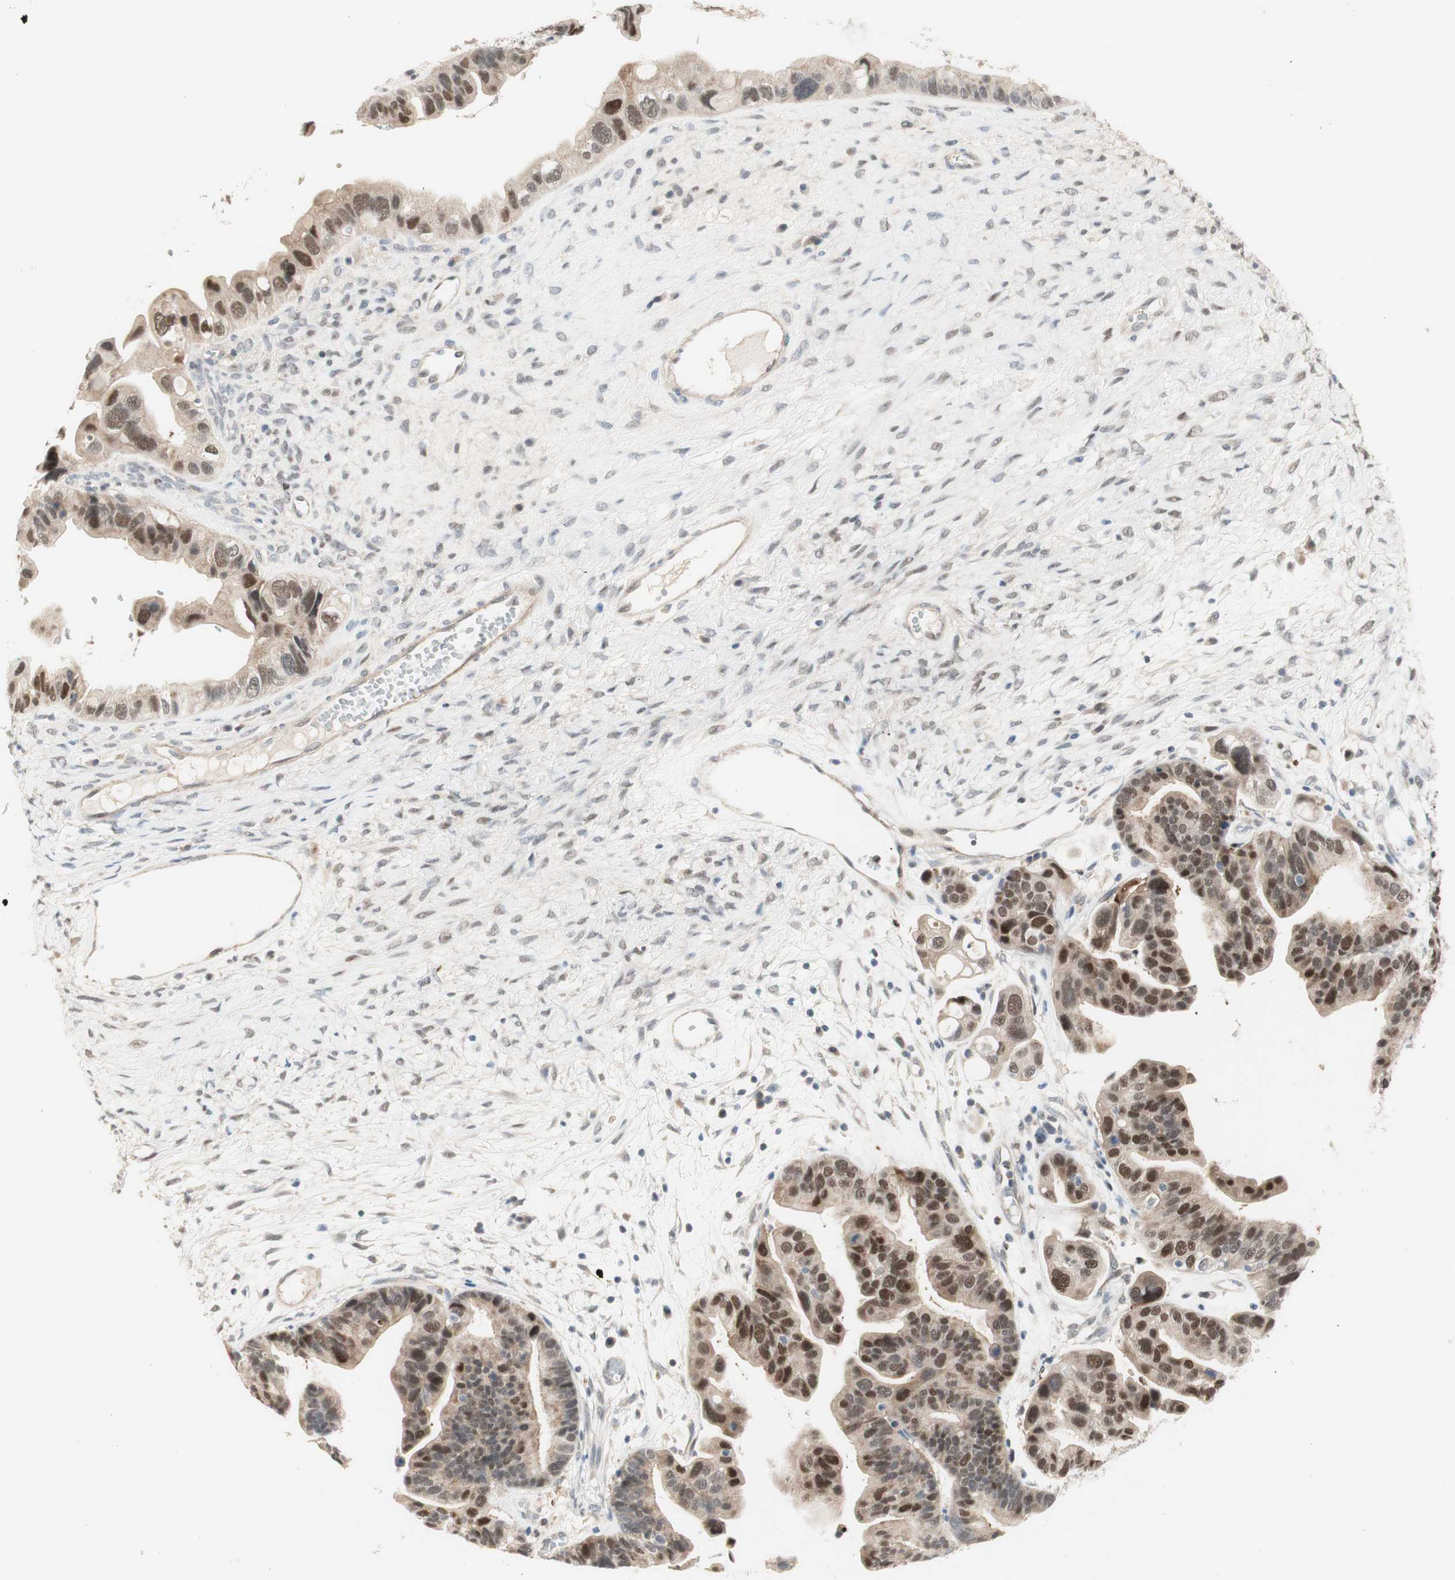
{"staining": {"intensity": "moderate", "quantity": "25%-75%", "location": "nuclear"}, "tissue": "ovarian cancer", "cell_type": "Tumor cells", "image_type": "cancer", "snomed": [{"axis": "morphology", "description": "Cystadenocarcinoma, serous, NOS"}, {"axis": "topography", "description": "Ovary"}], "caption": "A brown stain shows moderate nuclear expression of a protein in ovarian cancer (serous cystadenocarcinoma) tumor cells.", "gene": "RFNG", "patient": {"sex": "female", "age": 56}}